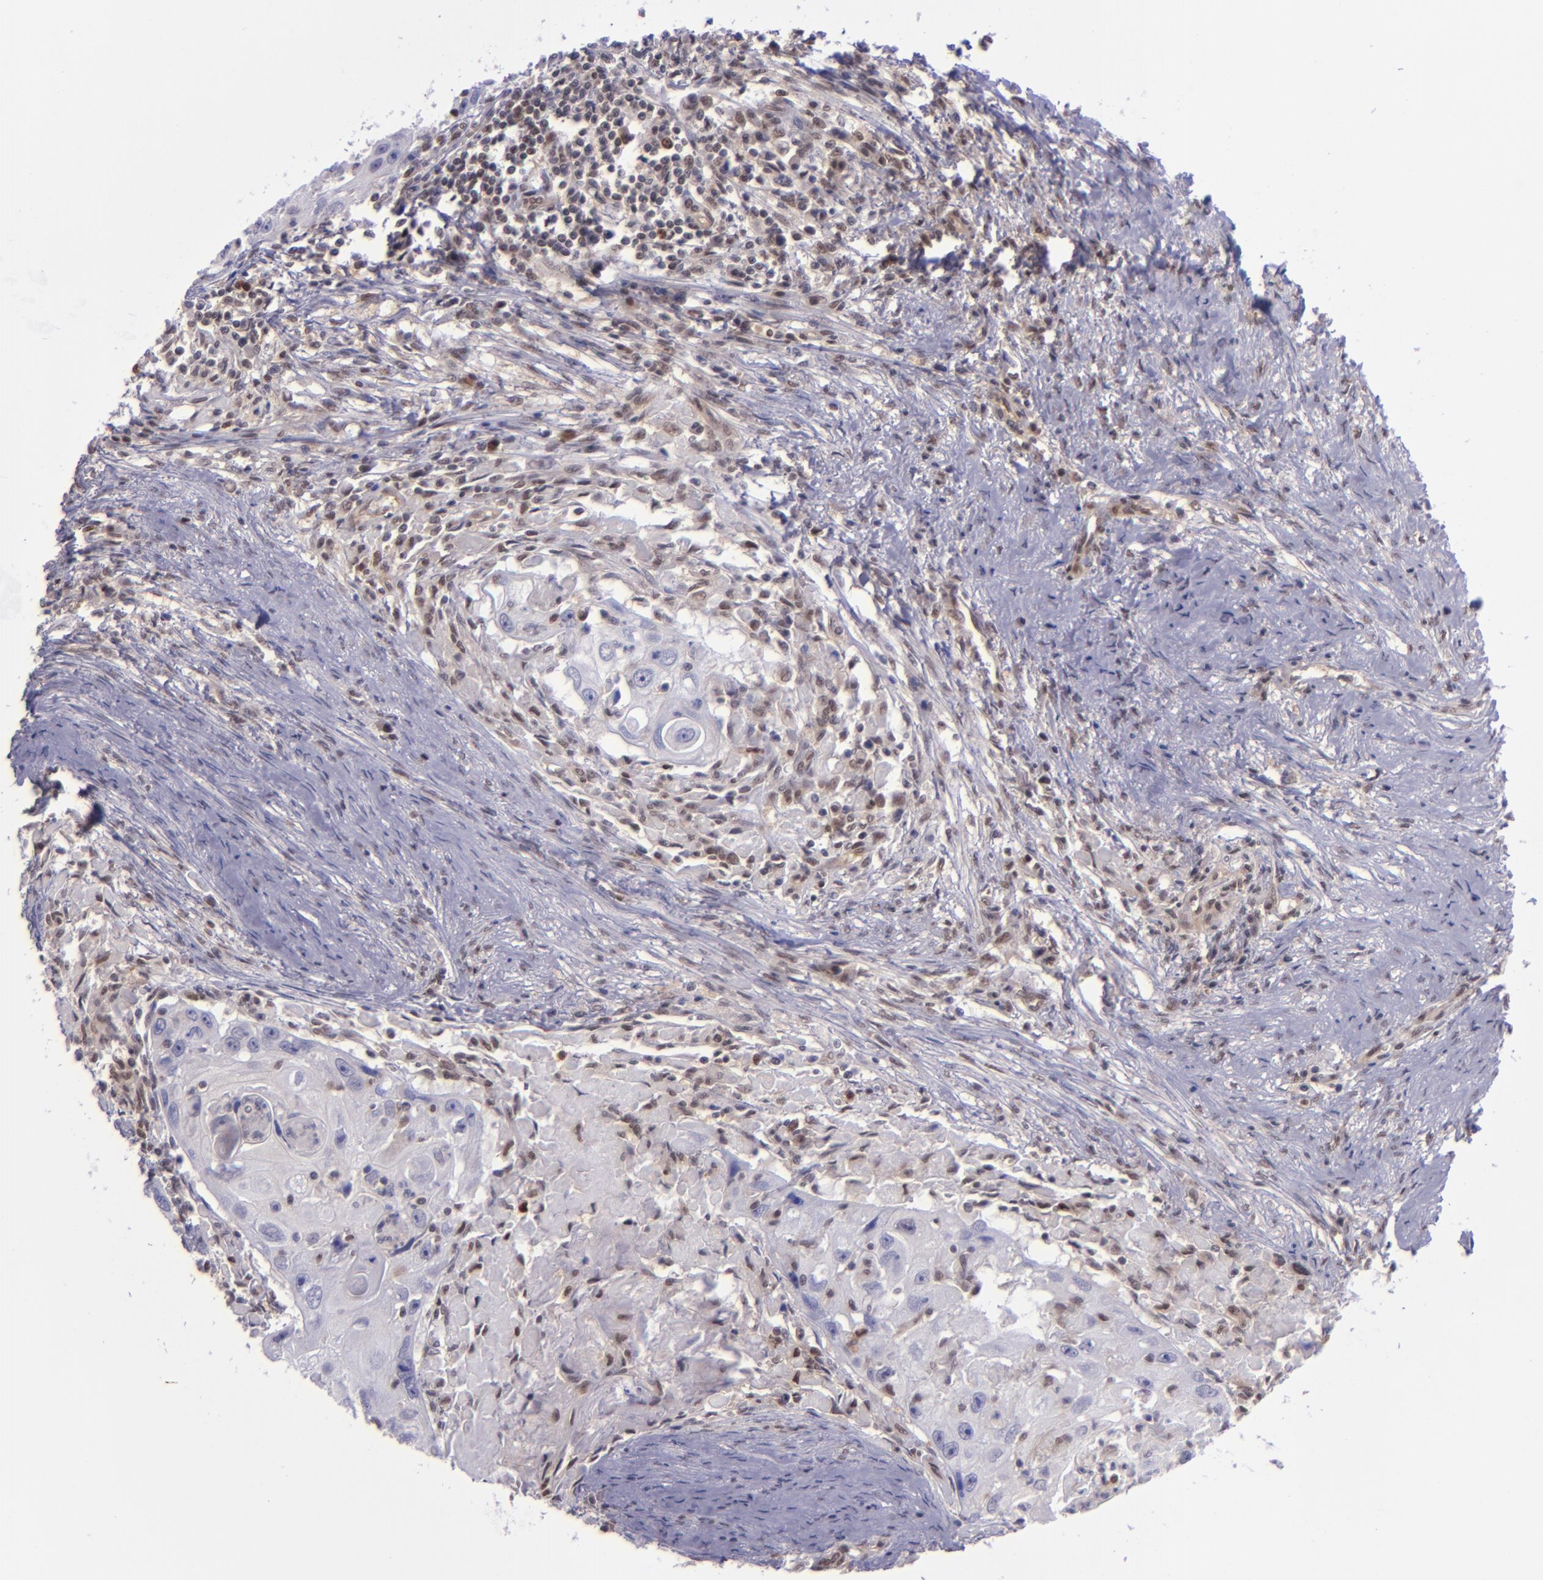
{"staining": {"intensity": "weak", "quantity": ">75%", "location": "cytoplasmic/membranous,nuclear"}, "tissue": "head and neck cancer", "cell_type": "Tumor cells", "image_type": "cancer", "snomed": [{"axis": "morphology", "description": "Squamous cell carcinoma, NOS"}, {"axis": "topography", "description": "Head-Neck"}], "caption": "There is low levels of weak cytoplasmic/membranous and nuclear staining in tumor cells of head and neck squamous cell carcinoma, as demonstrated by immunohistochemical staining (brown color).", "gene": "BAG1", "patient": {"sex": "male", "age": 64}}